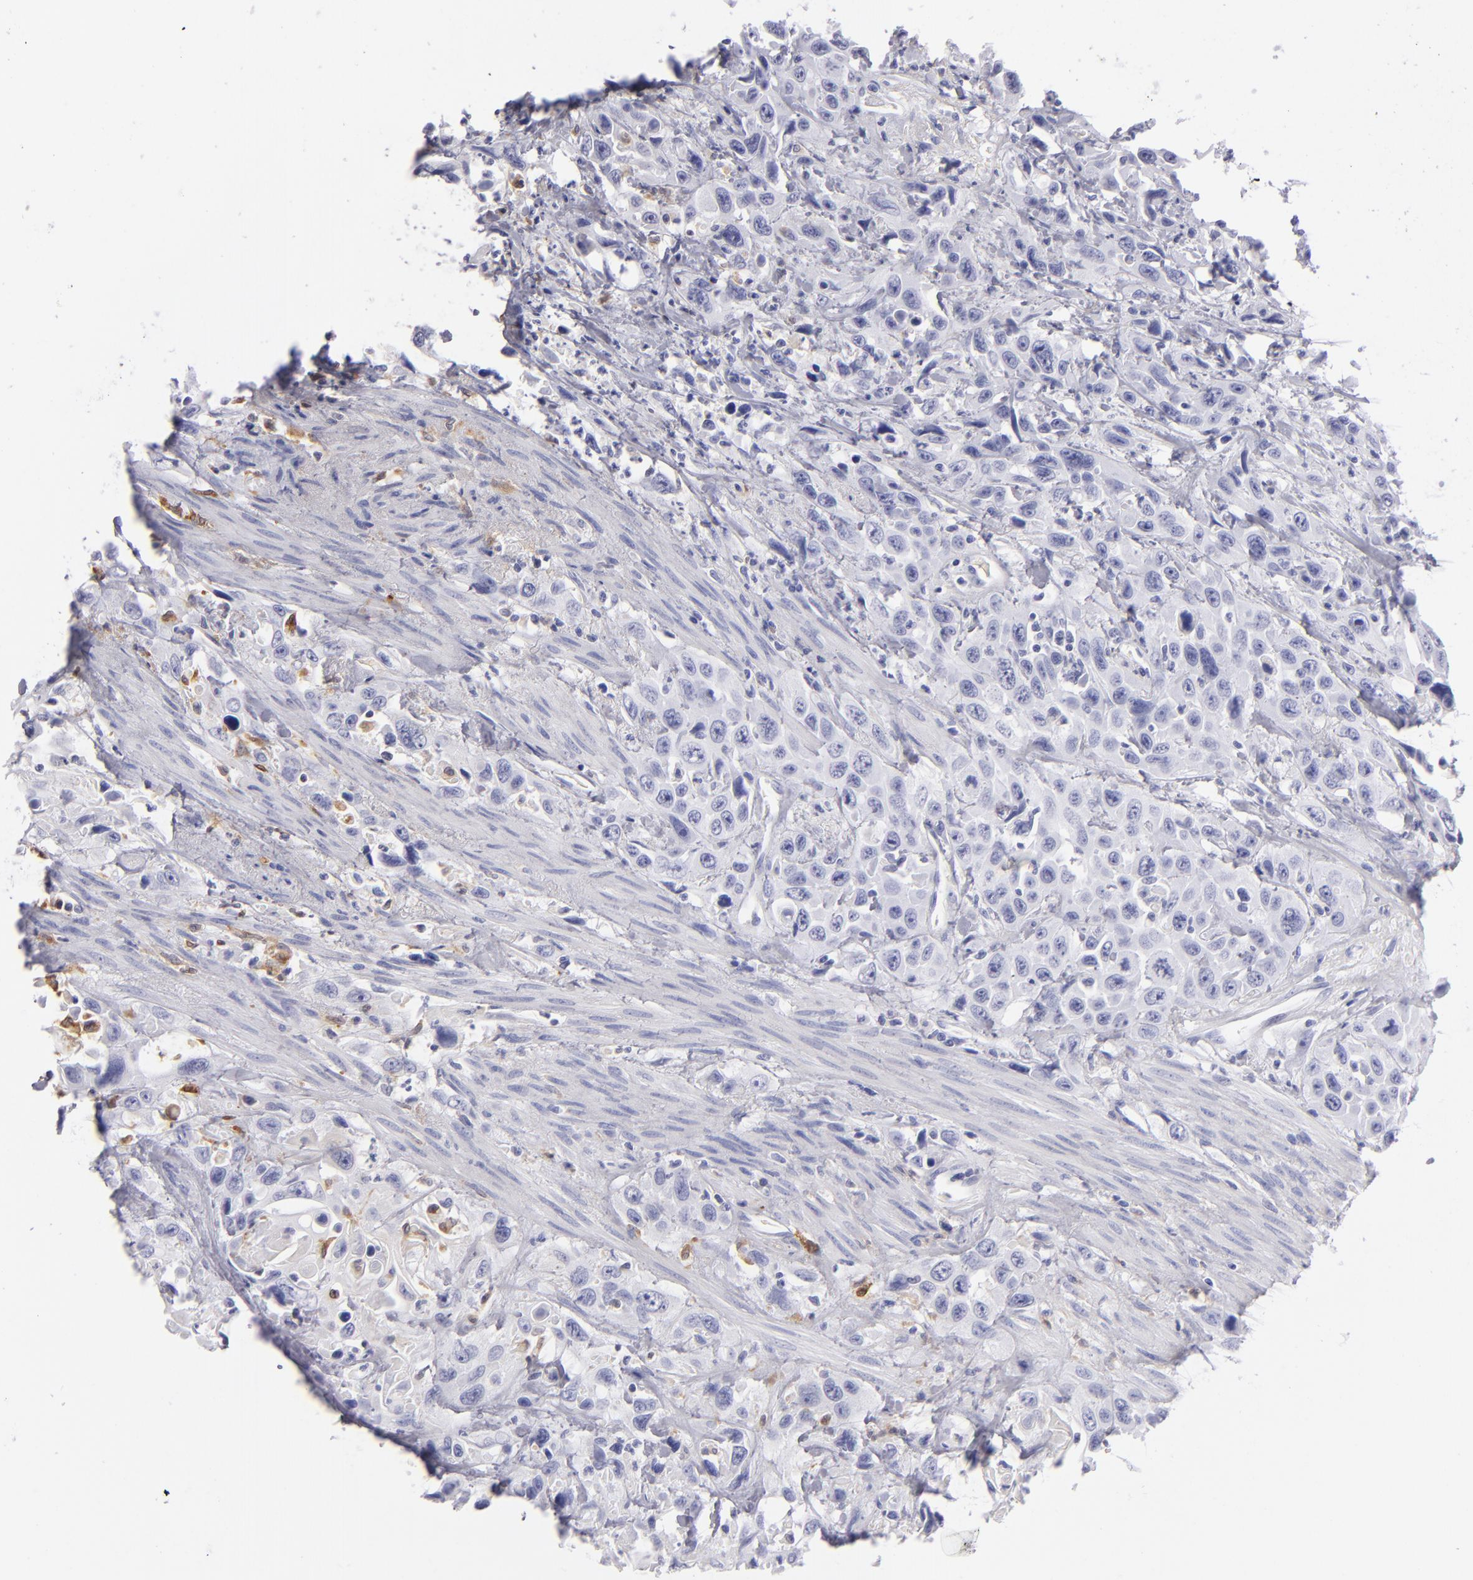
{"staining": {"intensity": "weak", "quantity": "<25%", "location": "cytoplasmic/membranous"}, "tissue": "urothelial cancer", "cell_type": "Tumor cells", "image_type": "cancer", "snomed": [{"axis": "morphology", "description": "Urothelial carcinoma, High grade"}, {"axis": "topography", "description": "Urinary bladder"}], "caption": "The image displays no significant positivity in tumor cells of urothelial cancer.", "gene": "CD74", "patient": {"sex": "female", "age": 84}}